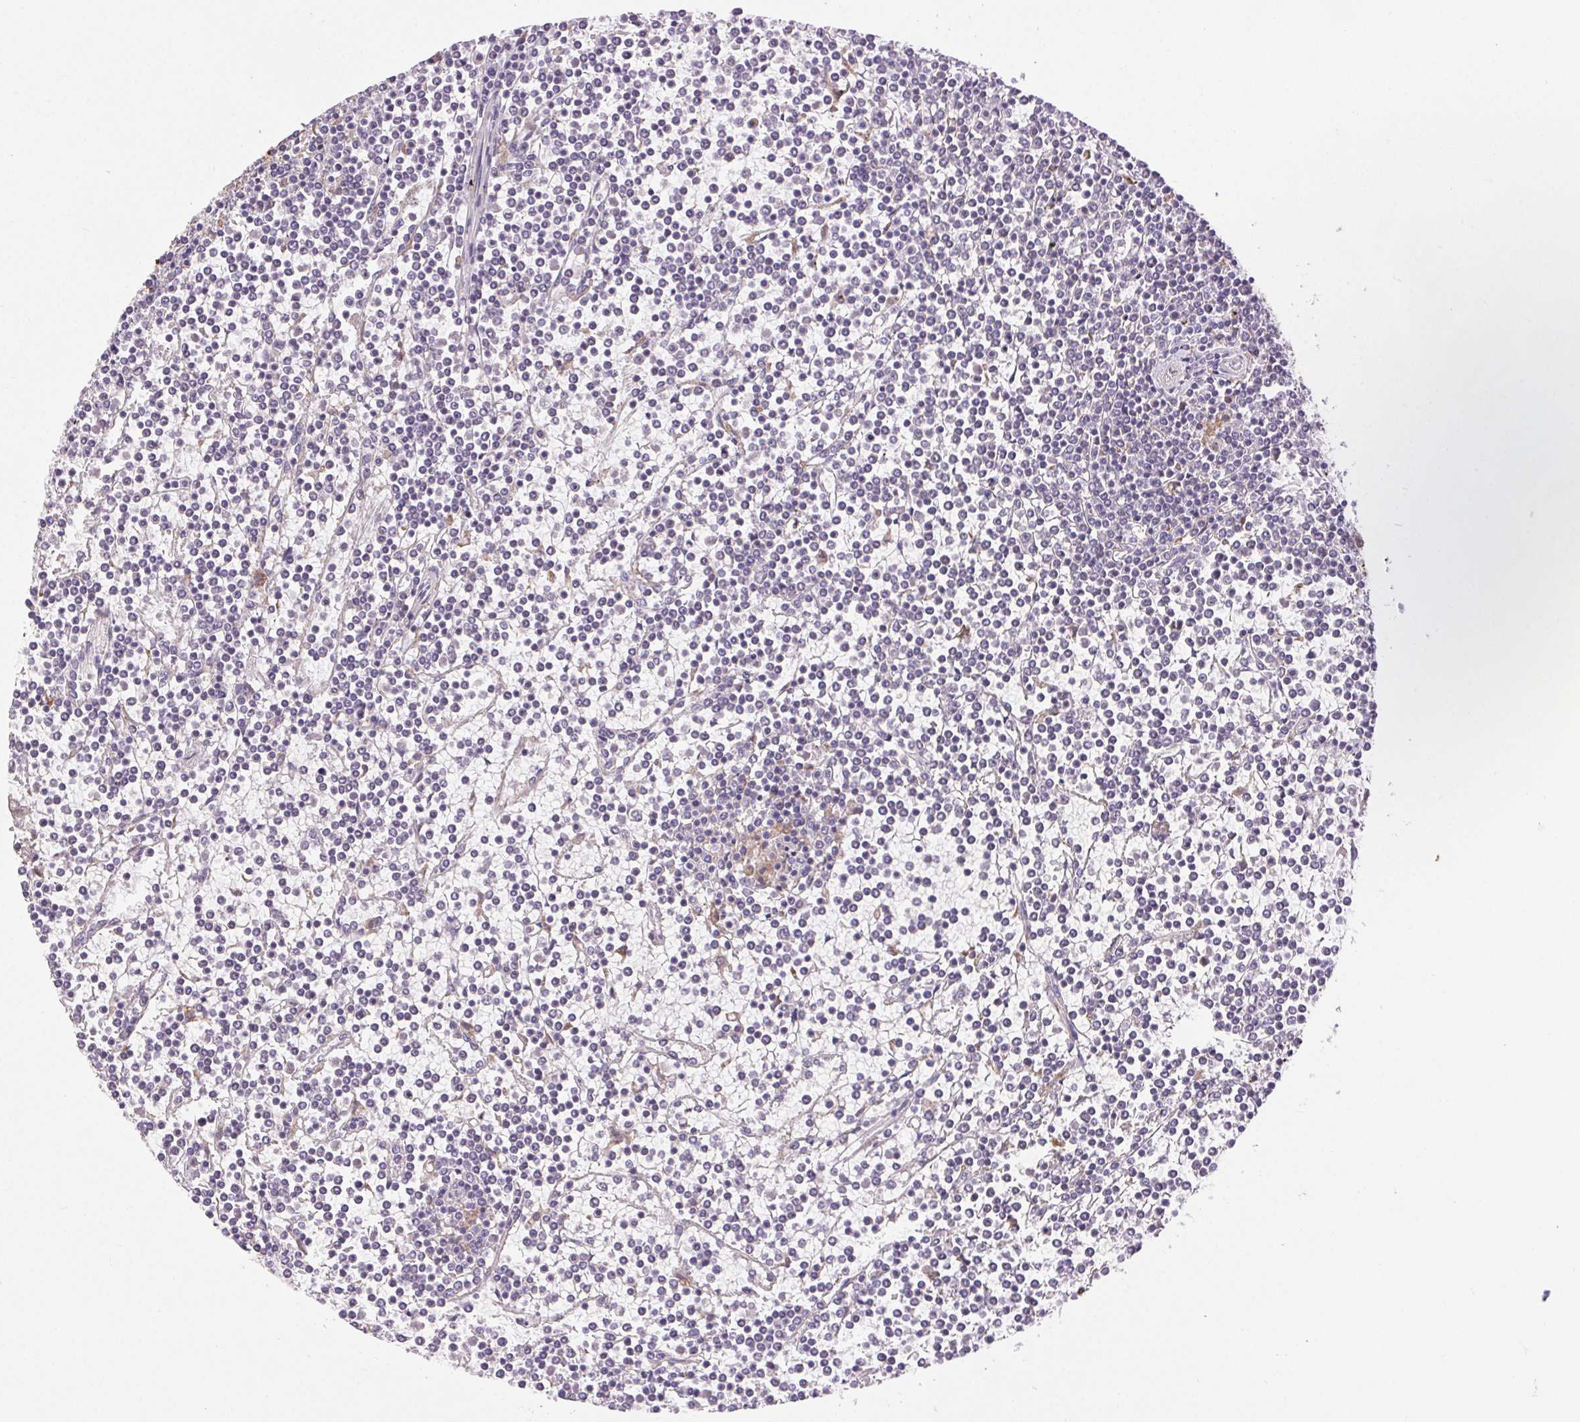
{"staining": {"intensity": "negative", "quantity": "none", "location": "none"}, "tissue": "lymphoma", "cell_type": "Tumor cells", "image_type": "cancer", "snomed": [{"axis": "morphology", "description": "Malignant lymphoma, non-Hodgkin's type, Low grade"}, {"axis": "topography", "description": "Spleen"}], "caption": "Tumor cells are negative for brown protein staining in lymphoma.", "gene": "ARHGAP11B", "patient": {"sex": "female", "age": 19}}